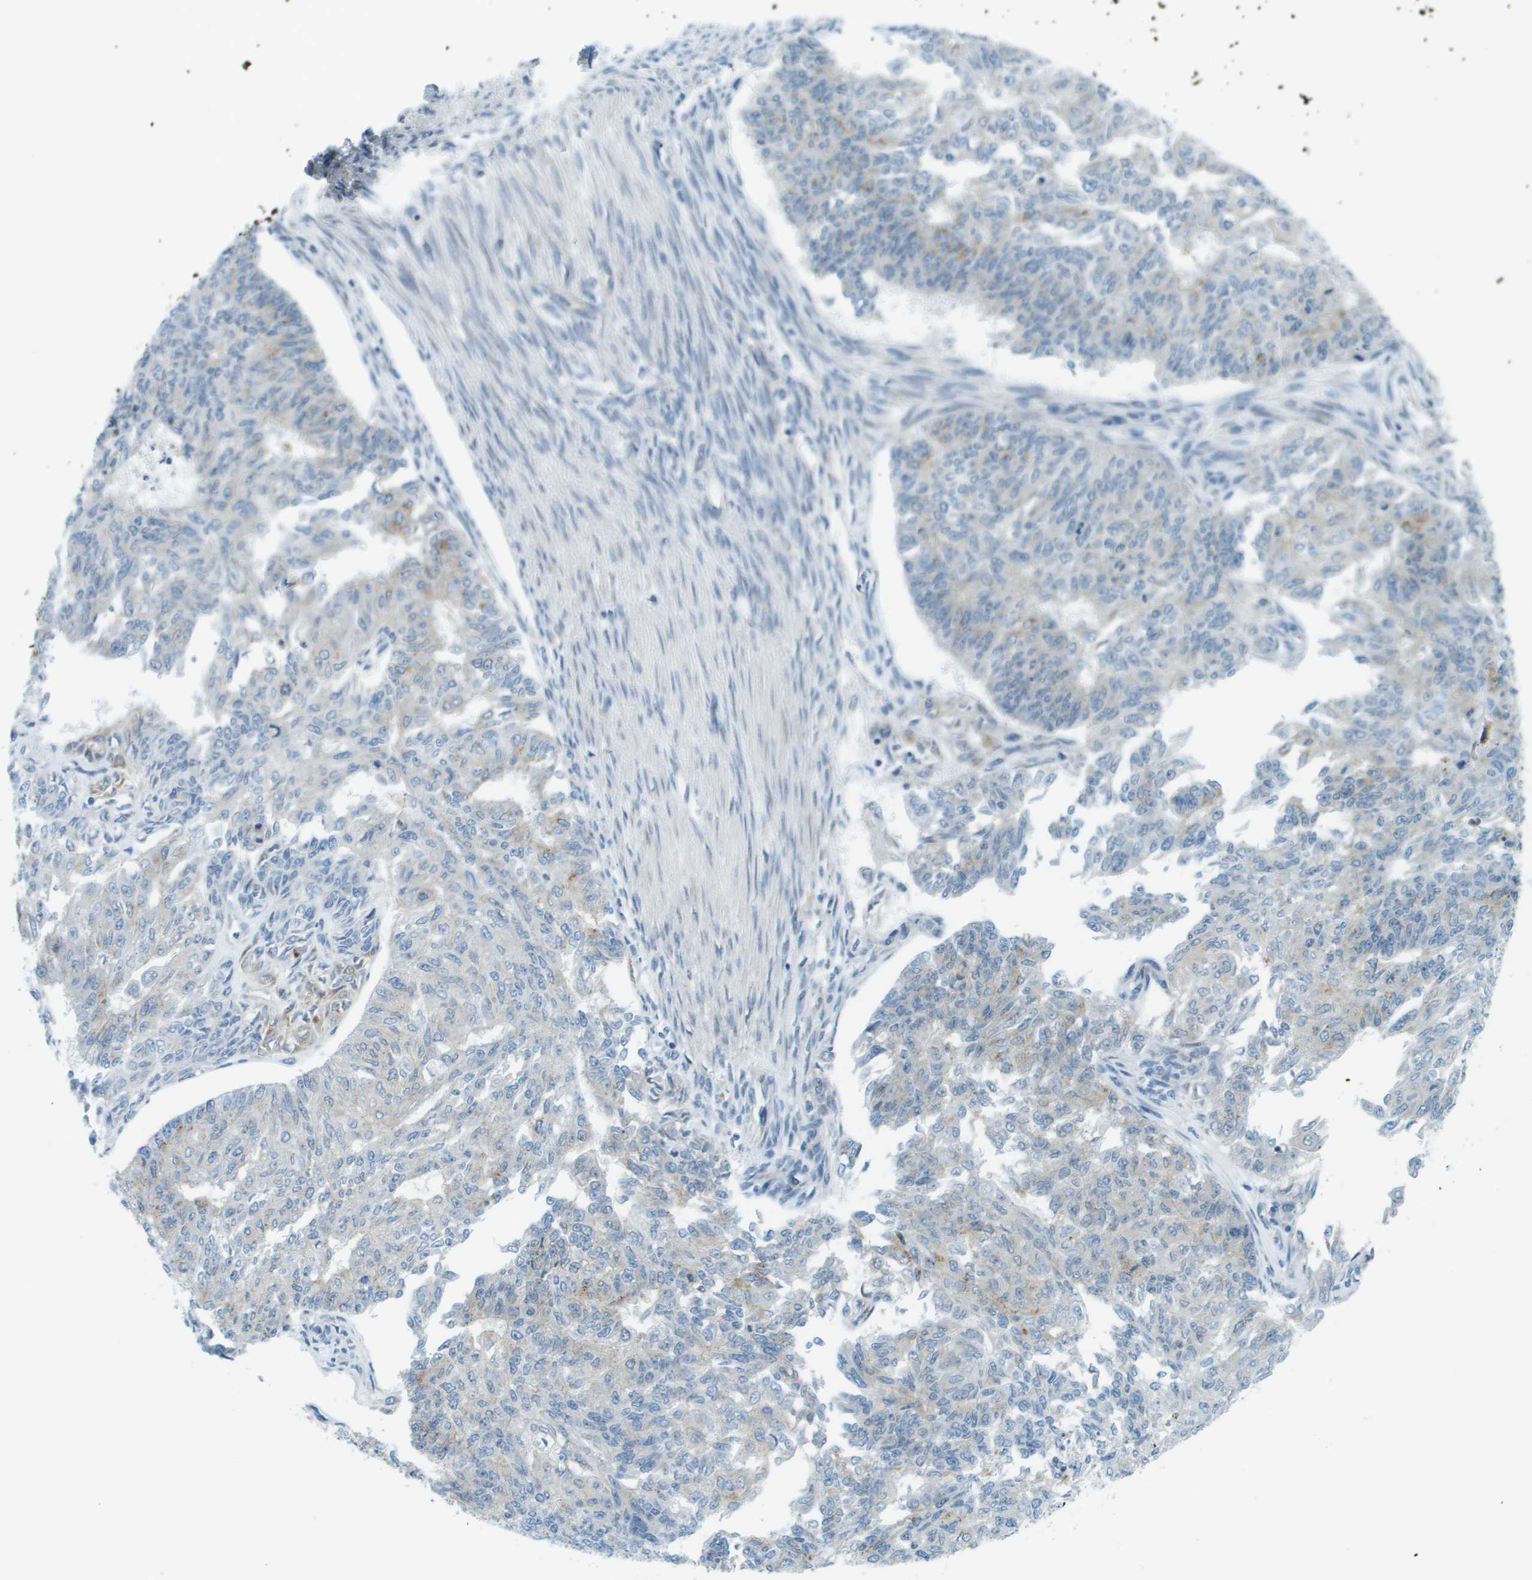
{"staining": {"intensity": "negative", "quantity": "none", "location": "none"}, "tissue": "endometrial cancer", "cell_type": "Tumor cells", "image_type": "cancer", "snomed": [{"axis": "morphology", "description": "Adenocarcinoma, NOS"}, {"axis": "topography", "description": "Endometrium"}], "caption": "A micrograph of human endometrial cancer is negative for staining in tumor cells.", "gene": "ACBD3", "patient": {"sex": "female", "age": 32}}